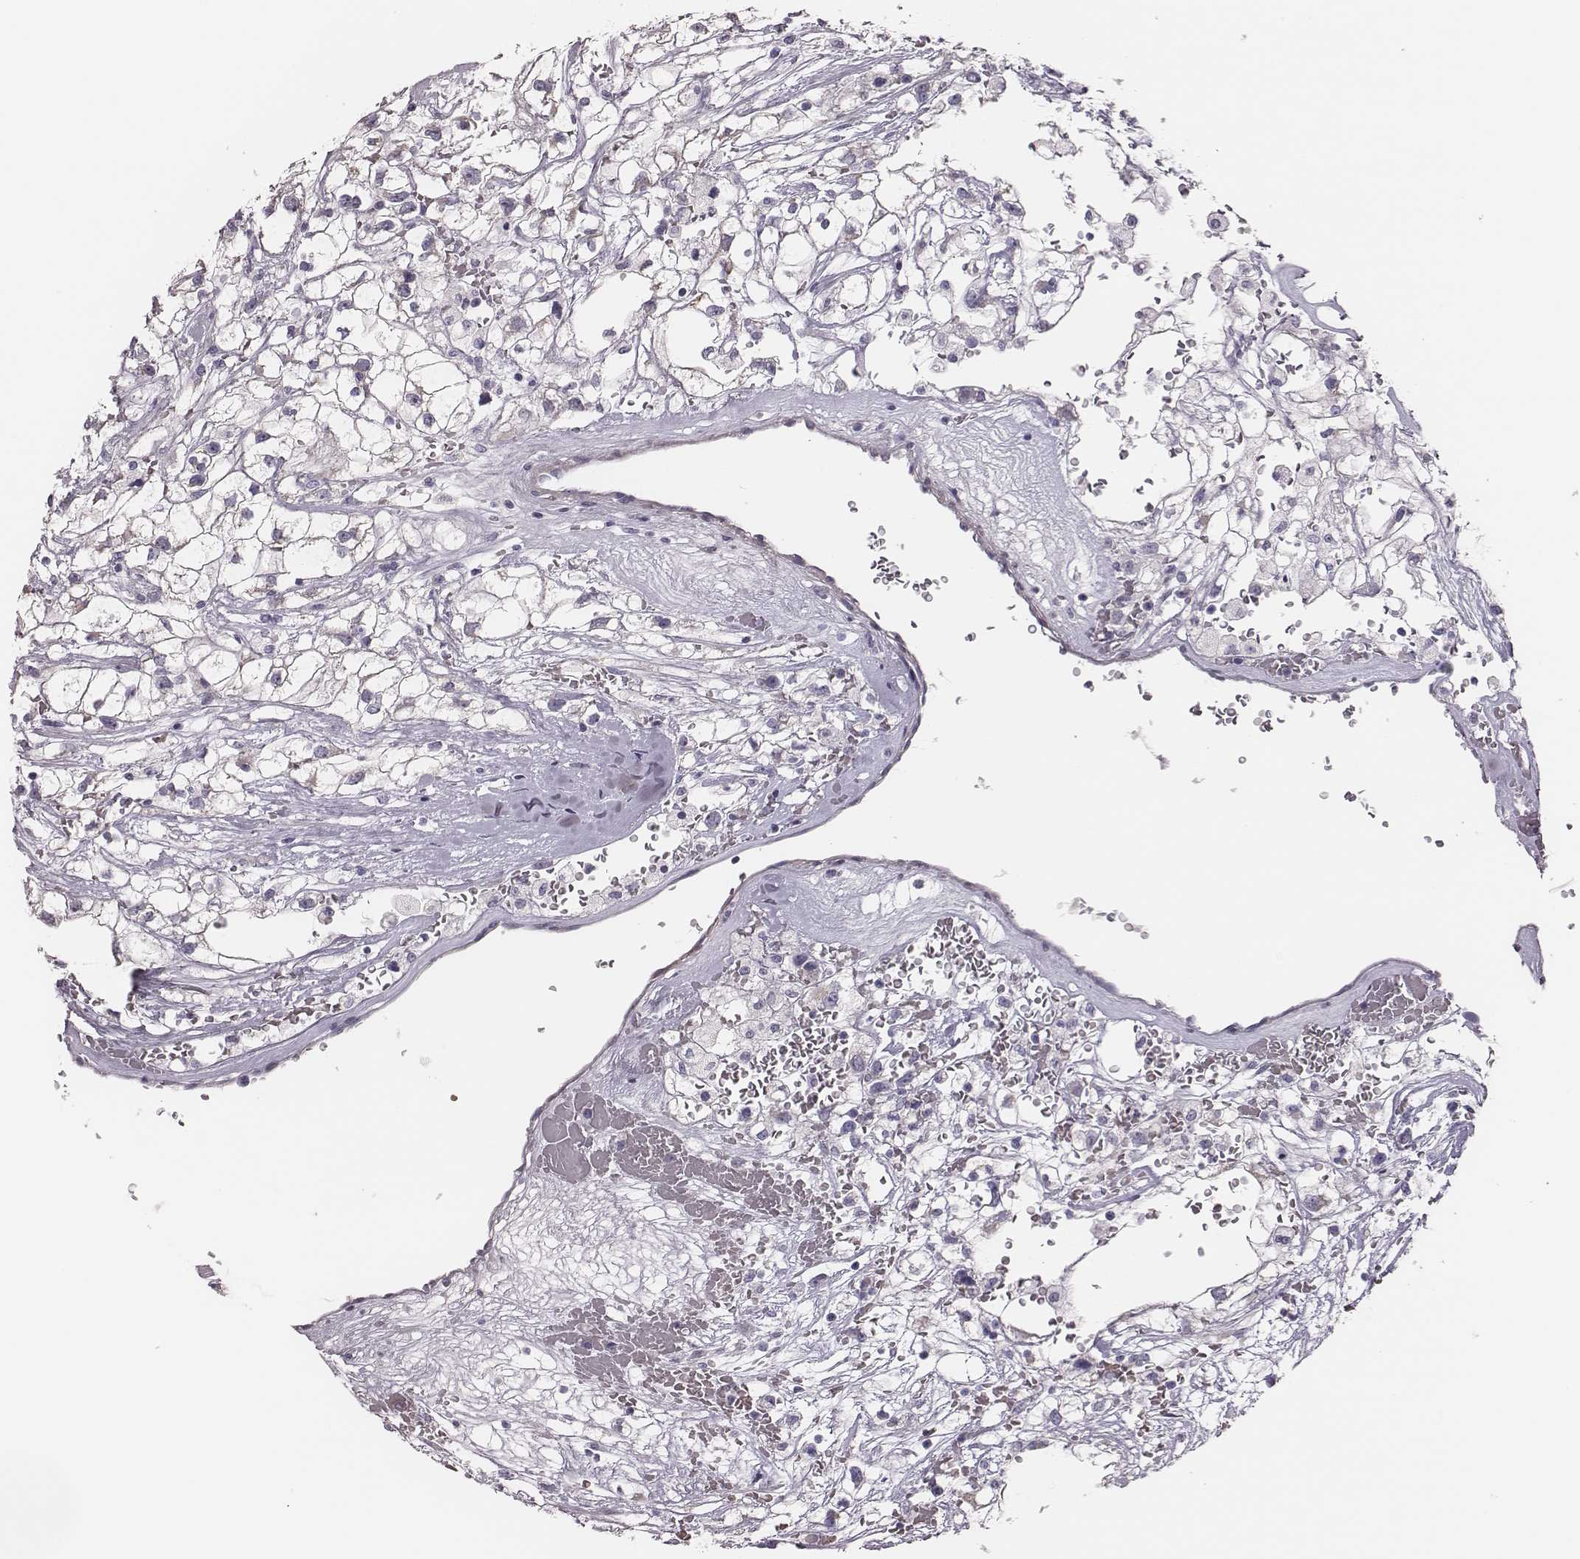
{"staining": {"intensity": "negative", "quantity": "none", "location": "none"}, "tissue": "renal cancer", "cell_type": "Tumor cells", "image_type": "cancer", "snomed": [{"axis": "morphology", "description": "Adenocarcinoma, NOS"}, {"axis": "topography", "description": "Kidney"}], "caption": "DAB immunohistochemical staining of renal adenocarcinoma displays no significant staining in tumor cells.", "gene": "SCML2", "patient": {"sex": "male", "age": 59}}